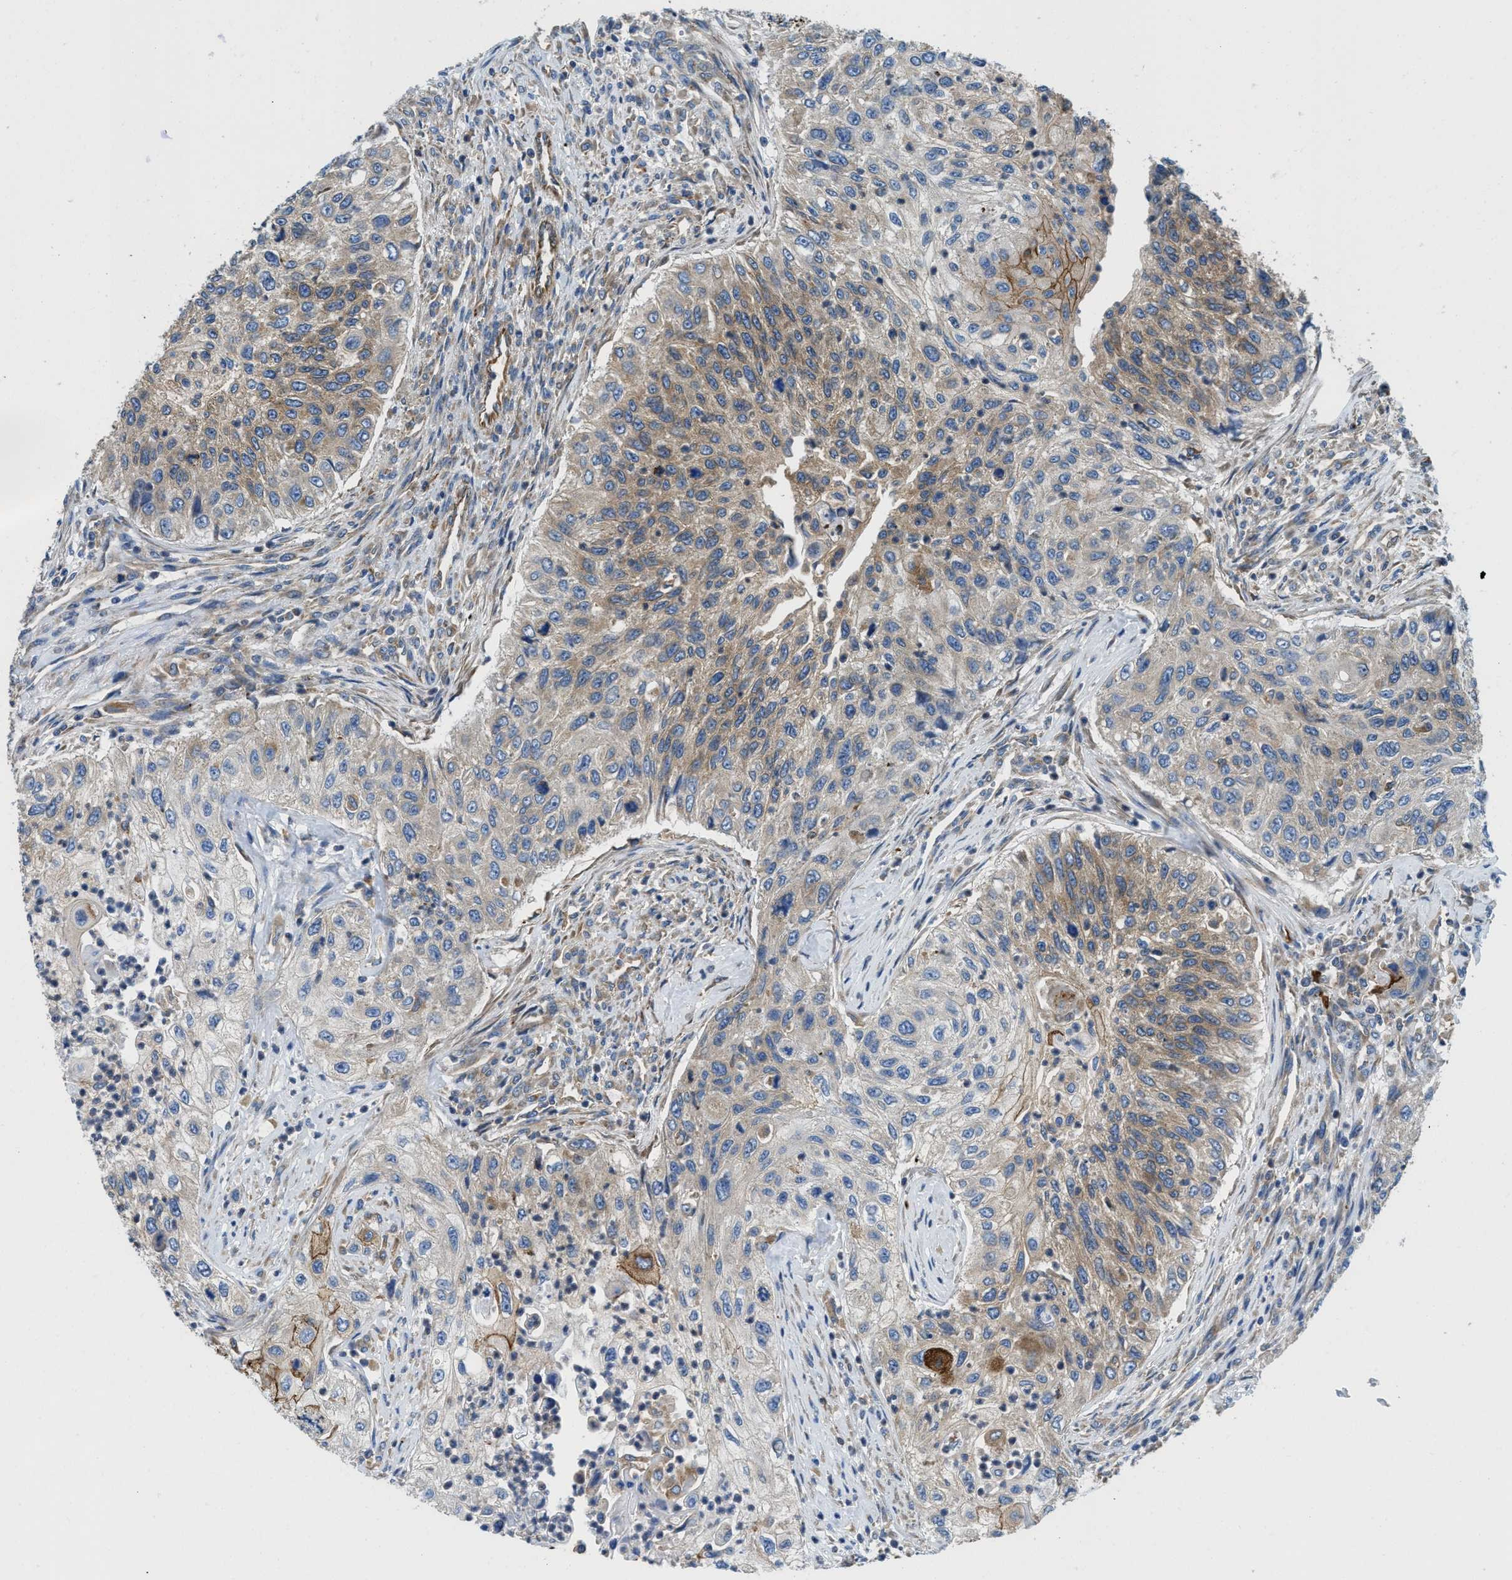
{"staining": {"intensity": "weak", "quantity": "25%-75%", "location": "cytoplasmic/membranous"}, "tissue": "urothelial cancer", "cell_type": "Tumor cells", "image_type": "cancer", "snomed": [{"axis": "morphology", "description": "Urothelial carcinoma, High grade"}, {"axis": "topography", "description": "Urinary bladder"}], "caption": "The histopathology image reveals immunohistochemical staining of urothelial cancer. There is weak cytoplasmic/membranous expression is seen in approximately 25%-75% of tumor cells.", "gene": "HSD17B12", "patient": {"sex": "female", "age": 60}}